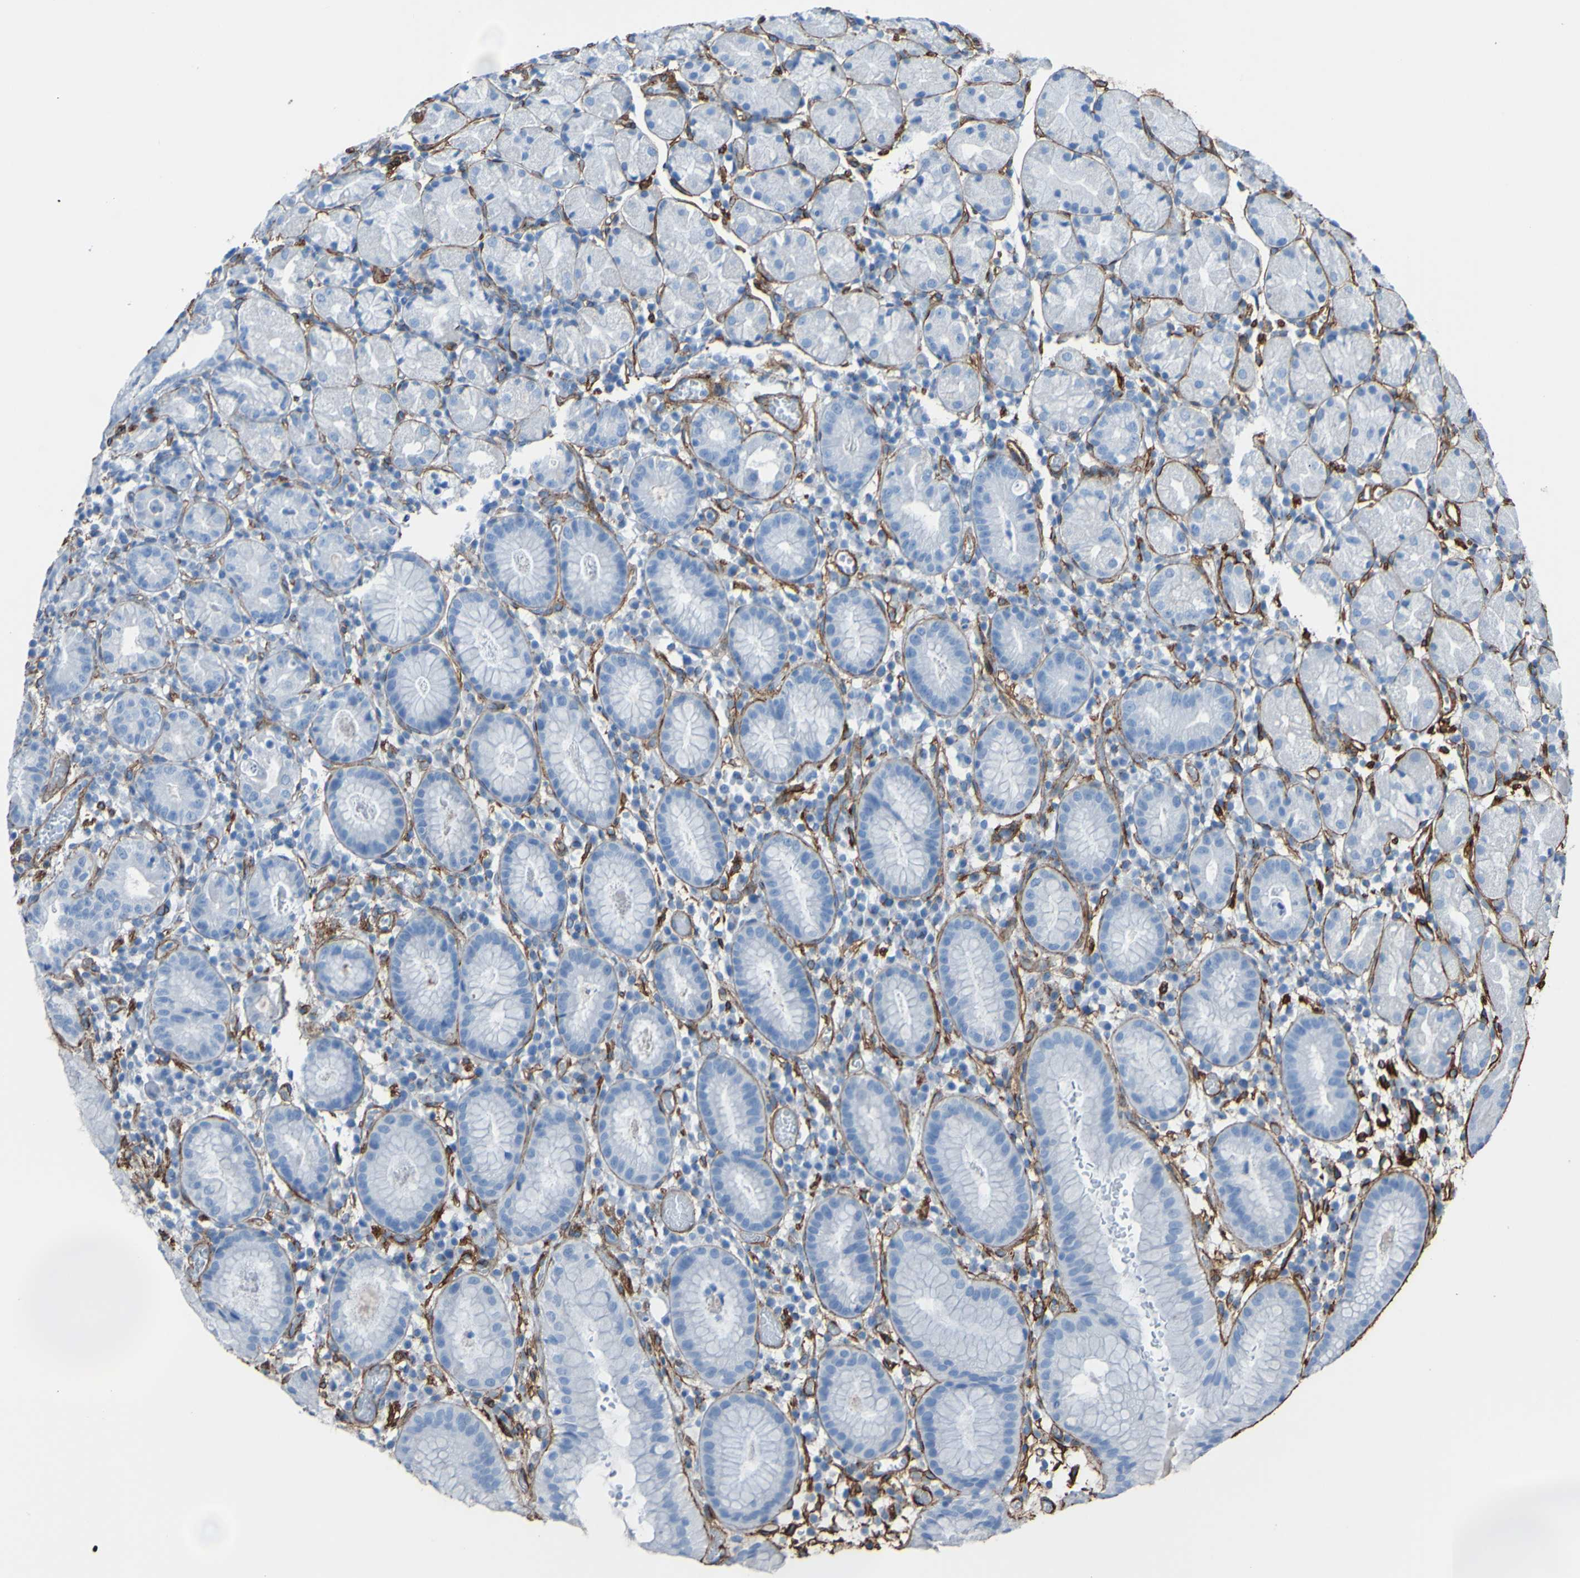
{"staining": {"intensity": "moderate", "quantity": "<25%", "location": "cytoplasmic/membranous"}, "tissue": "stomach", "cell_type": "Glandular cells", "image_type": "normal", "snomed": [{"axis": "morphology", "description": "Normal tissue, NOS"}, {"axis": "topography", "description": "Stomach"}, {"axis": "topography", "description": "Stomach, lower"}], "caption": "Moderate cytoplasmic/membranous staining for a protein is present in approximately <25% of glandular cells of unremarkable stomach using IHC.", "gene": "COL4A2", "patient": {"sex": "female", "age": 75}}